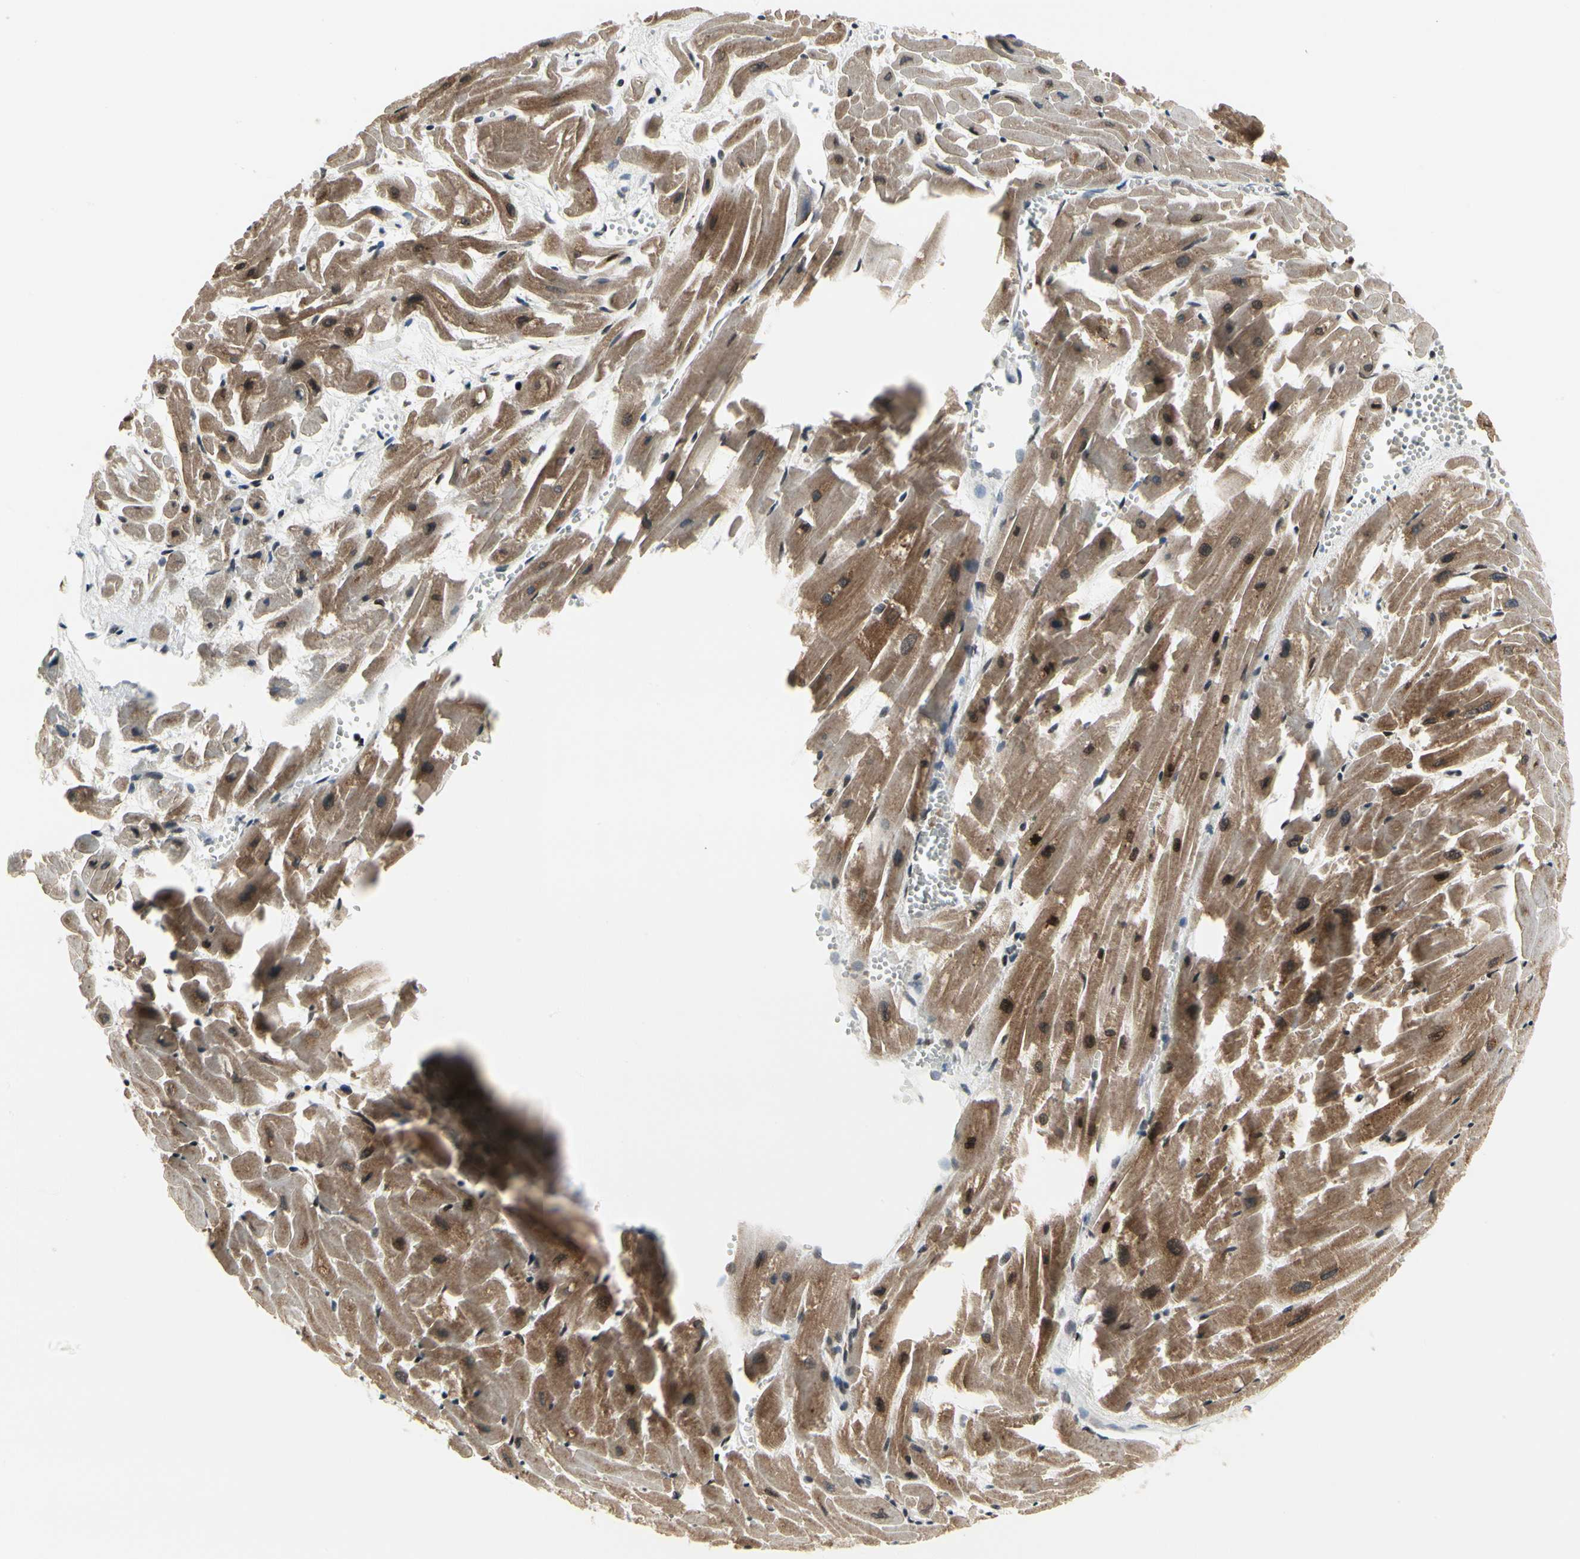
{"staining": {"intensity": "strong", "quantity": ">75%", "location": "cytoplasmic/membranous,nuclear"}, "tissue": "heart muscle", "cell_type": "Cardiomyocytes", "image_type": "normal", "snomed": [{"axis": "morphology", "description": "Normal tissue, NOS"}, {"axis": "topography", "description": "Heart"}], "caption": "Immunohistochemistry (IHC) image of normal human heart muscle stained for a protein (brown), which demonstrates high levels of strong cytoplasmic/membranous,nuclear positivity in approximately >75% of cardiomyocytes.", "gene": "SRSF11", "patient": {"sex": "female", "age": 19}}